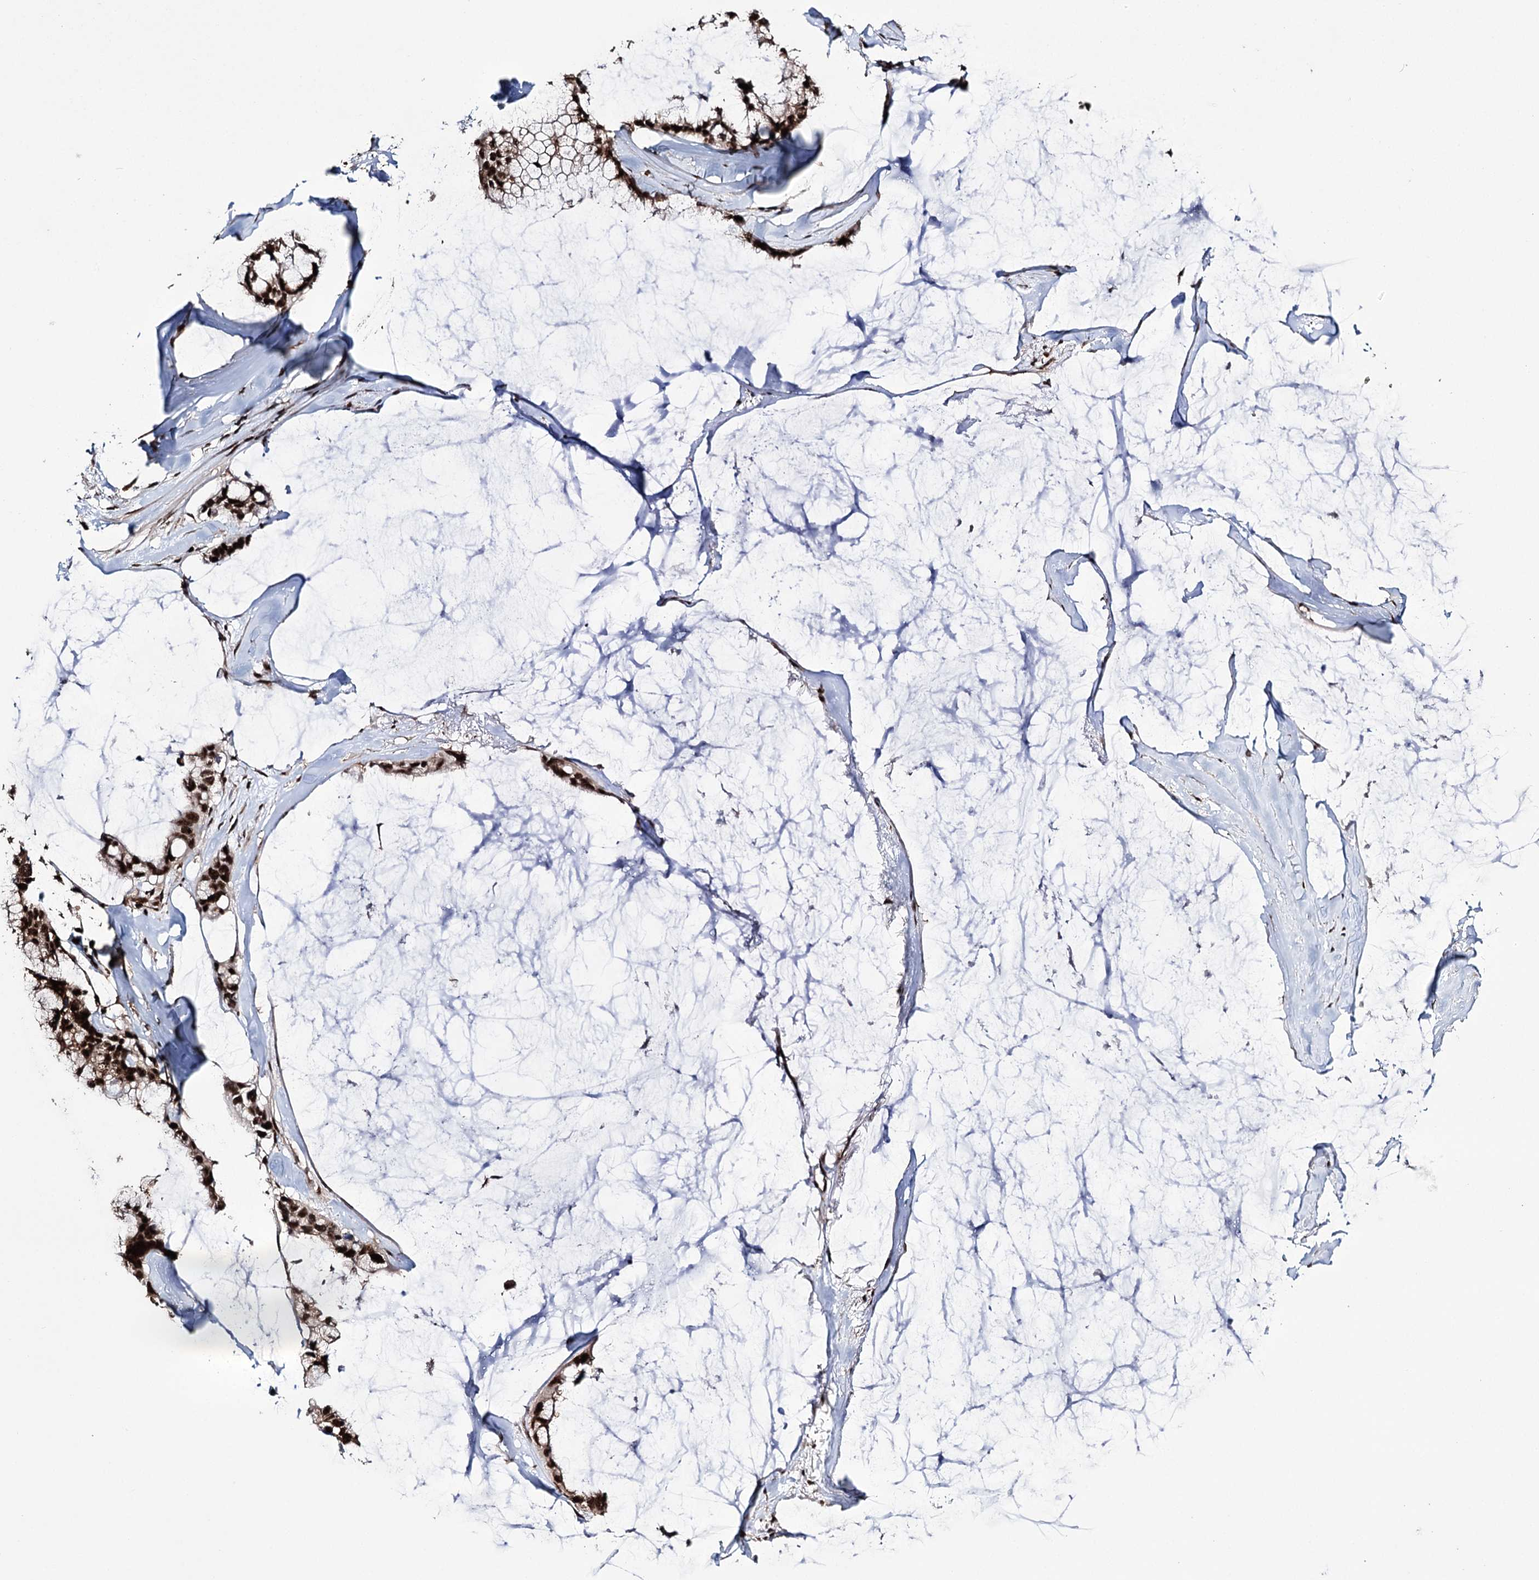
{"staining": {"intensity": "strong", "quantity": ">75%", "location": "nuclear"}, "tissue": "ovarian cancer", "cell_type": "Tumor cells", "image_type": "cancer", "snomed": [{"axis": "morphology", "description": "Cystadenocarcinoma, mucinous, NOS"}, {"axis": "topography", "description": "Ovary"}], "caption": "Strong nuclear staining for a protein is appreciated in approximately >75% of tumor cells of mucinous cystadenocarcinoma (ovarian) using immunohistochemistry (IHC).", "gene": "PRPF40A", "patient": {"sex": "female", "age": 39}}